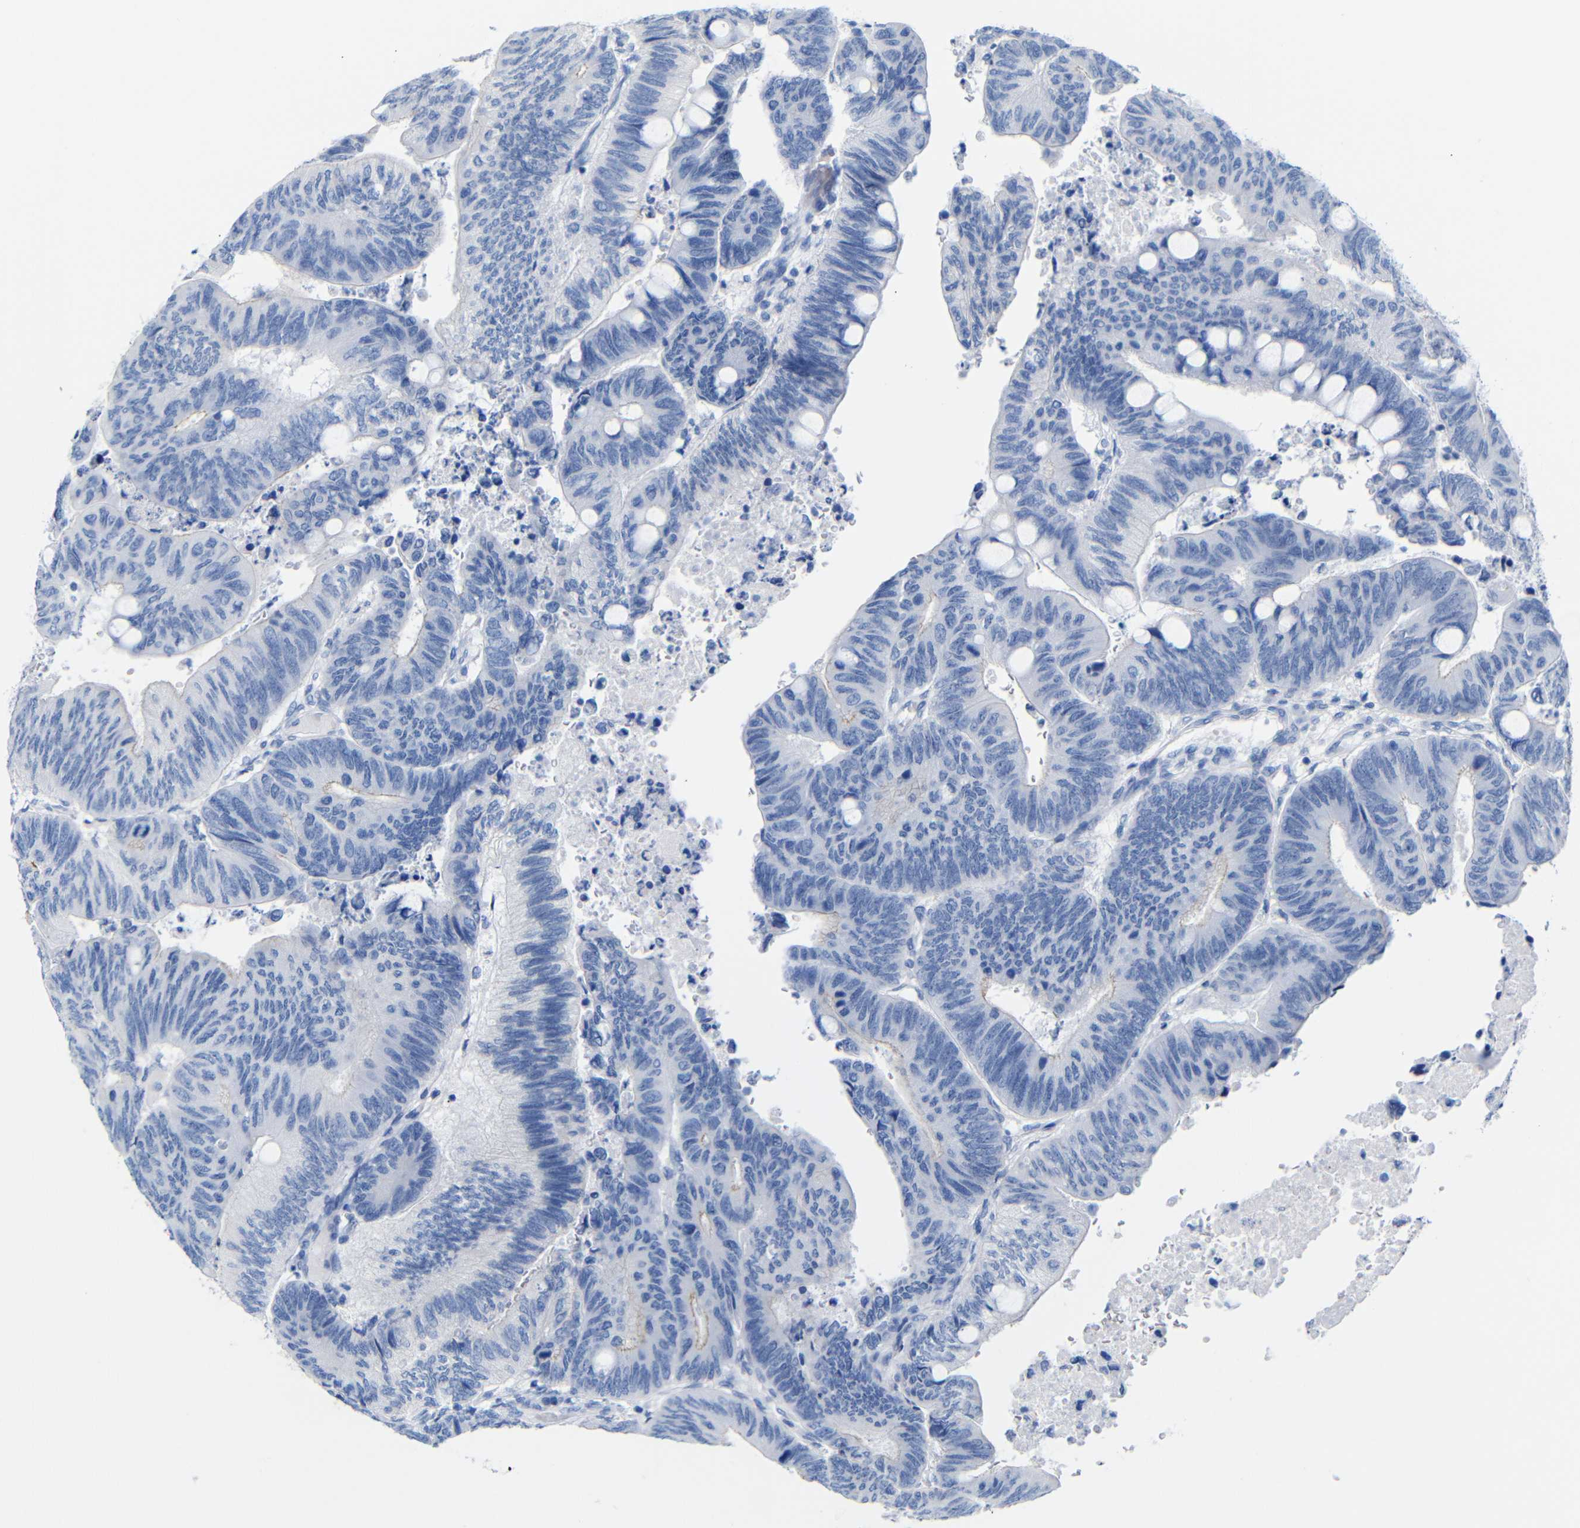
{"staining": {"intensity": "negative", "quantity": "none", "location": "none"}, "tissue": "colorectal cancer", "cell_type": "Tumor cells", "image_type": "cancer", "snomed": [{"axis": "morphology", "description": "Normal tissue, NOS"}, {"axis": "morphology", "description": "Adenocarcinoma, NOS"}, {"axis": "topography", "description": "Rectum"}, {"axis": "topography", "description": "Peripheral nerve tissue"}], "caption": "Image shows no protein staining in tumor cells of colorectal adenocarcinoma tissue.", "gene": "CGNL1", "patient": {"sex": "male", "age": 92}}